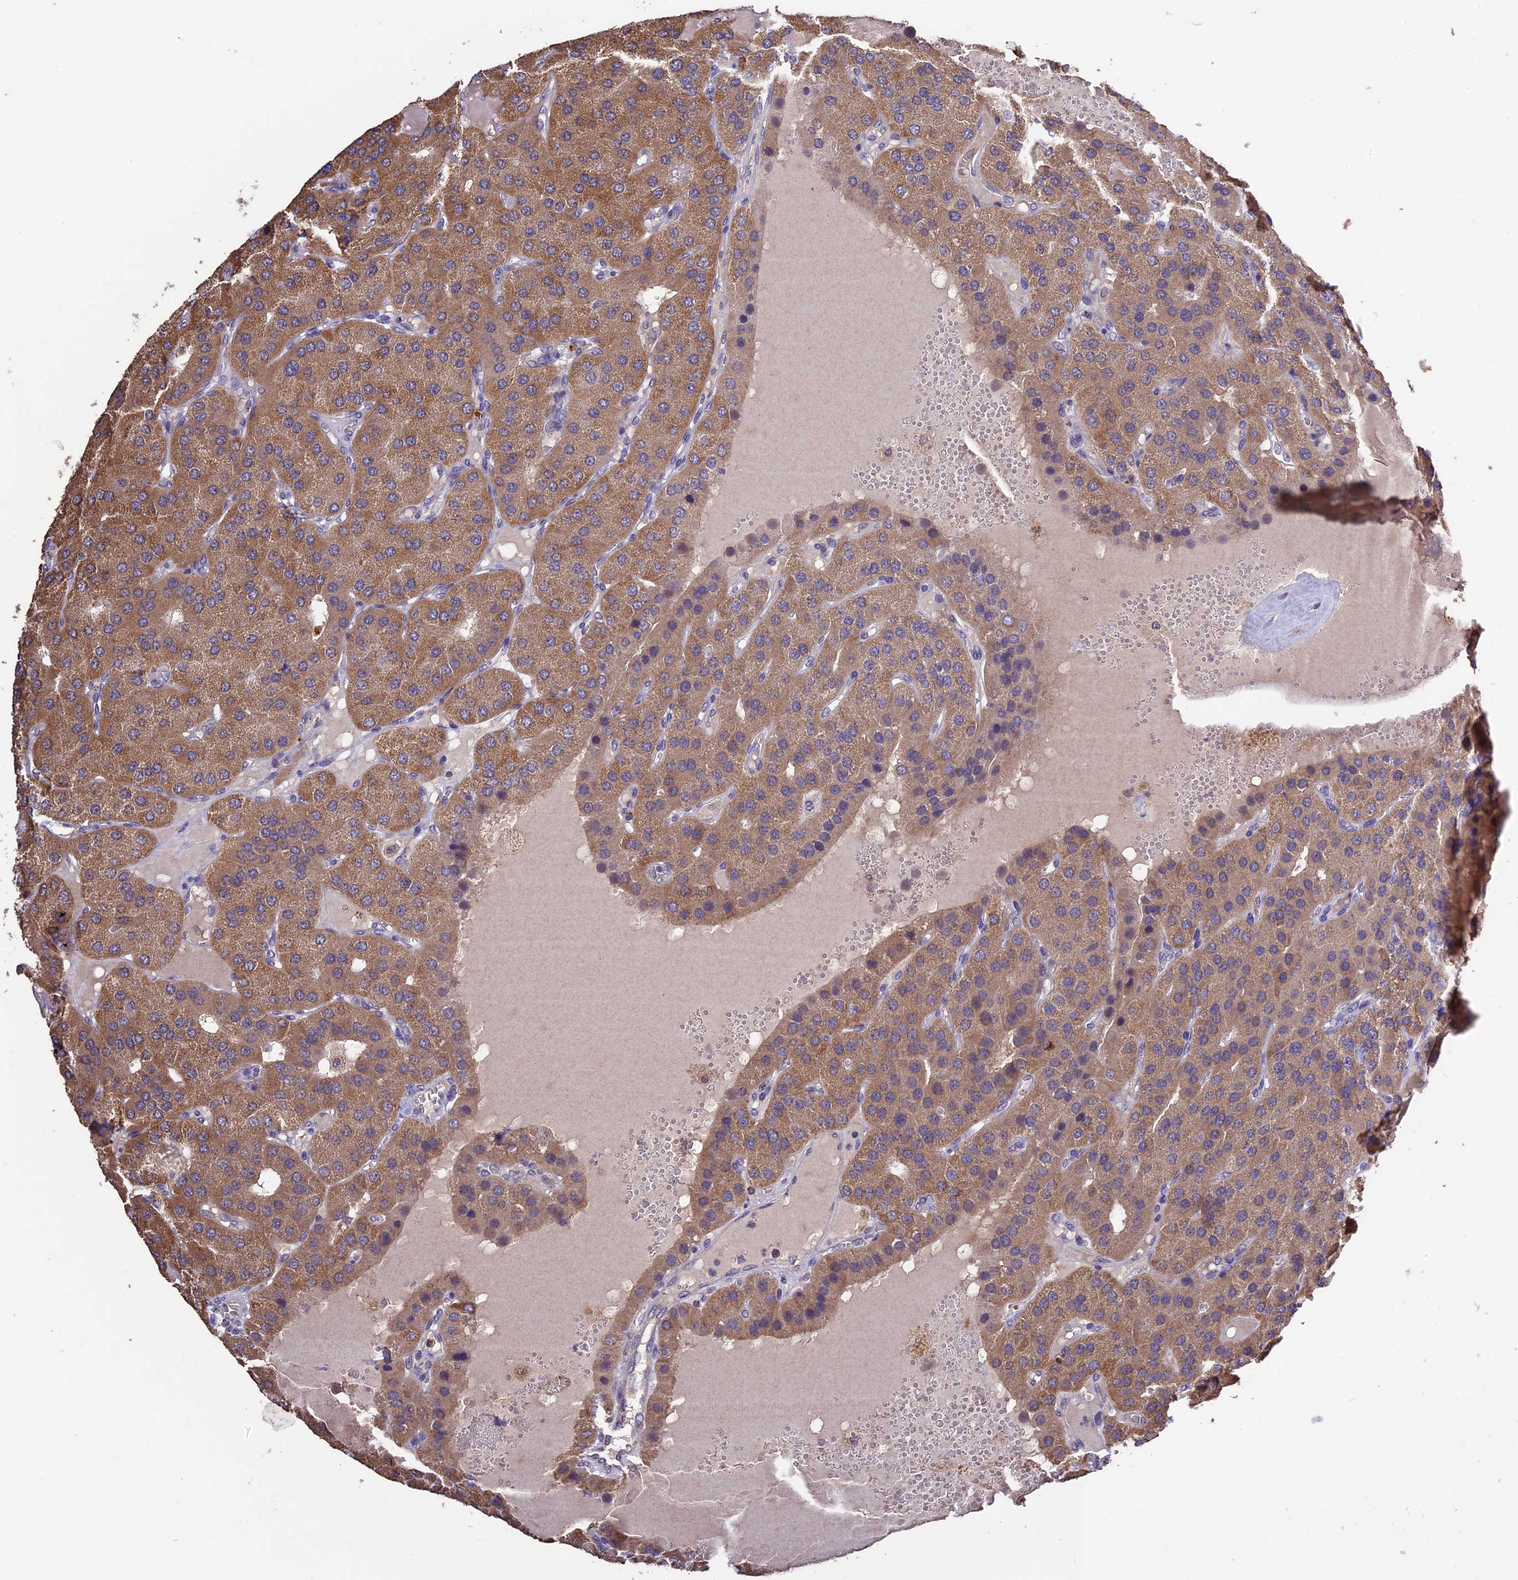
{"staining": {"intensity": "moderate", "quantity": ">75%", "location": "cytoplasmic/membranous"}, "tissue": "parathyroid gland", "cell_type": "Glandular cells", "image_type": "normal", "snomed": [{"axis": "morphology", "description": "Normal tissue, NOS"}, {"axis": "morphology", "description": "Adenoma, NOS"}, {"axis": "topography", "description": "Parathyroid gland"}], "caption": "Immunohistochemical staining of unremarkable parathyroid gland exhibits medium levels of moderate cytoplasmic/membranous expression in approximately >75% of glandular cells. The staining was performed using DAB, with brown indicating positive protein expression. Nuclei are stained blue with hematoxylin.", "gene": "DIS3L", "patient": {"sex": "female", "age": 86}}